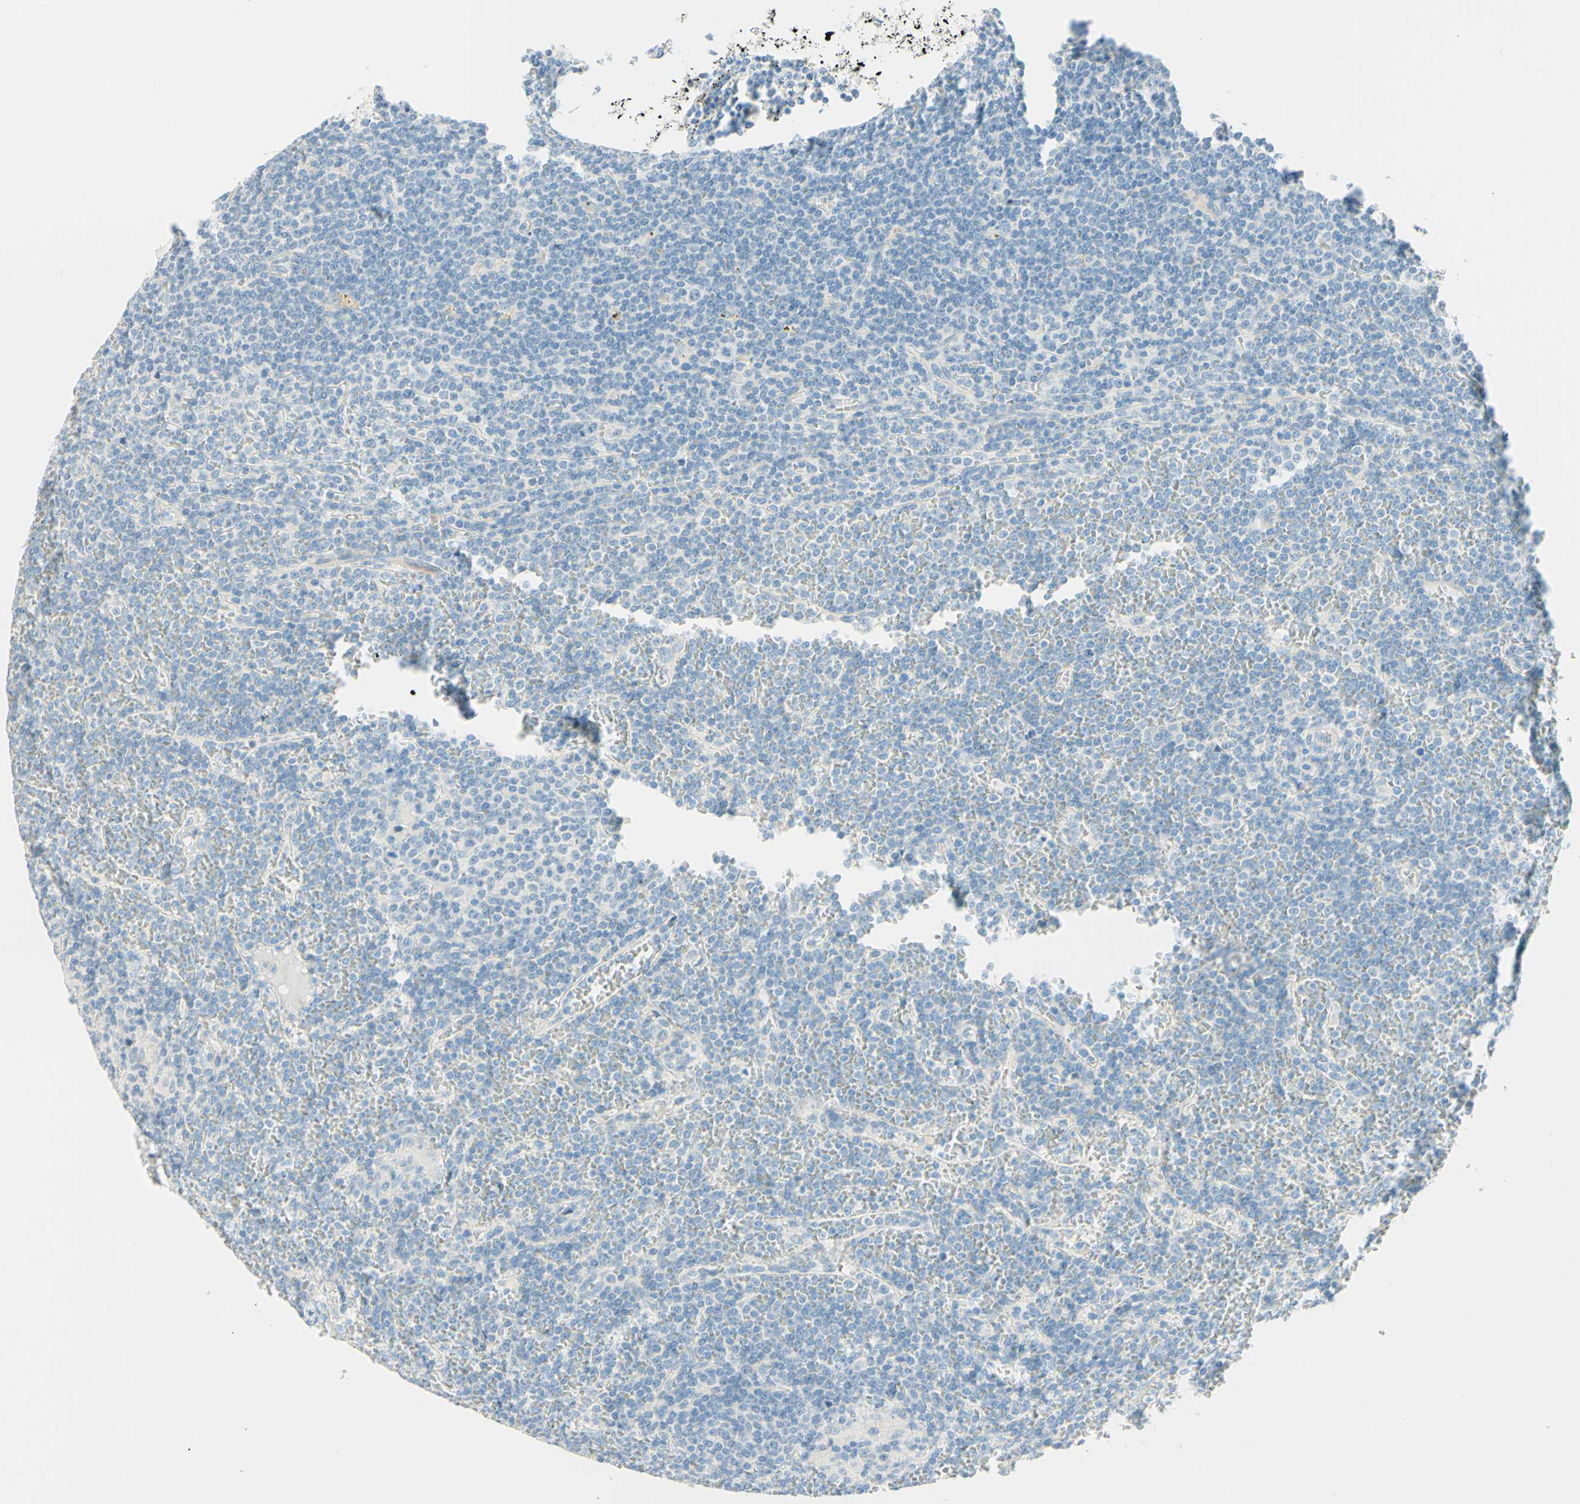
{"staining": {"intensity": "negative", "quantity": "none", "location": "none"}, "tissue": "lymphoma", "cell_type": "Tumor cells", "image_type": "cancer", "snomed": [{"axis": "morphology", "description": "Malignant lymphoma, non-Hodgkin's type, Low grade"}, {"axis": "topography", "description": "Spleen"}], "caption": "Immunohistochemistry (IHC) of malignant lymphoma, non-Hodgkin's type (low-grade) displays no expression in tumor cells.", "gene": "TMEM132D", "patient": {"sex": "female", "age": 19}}